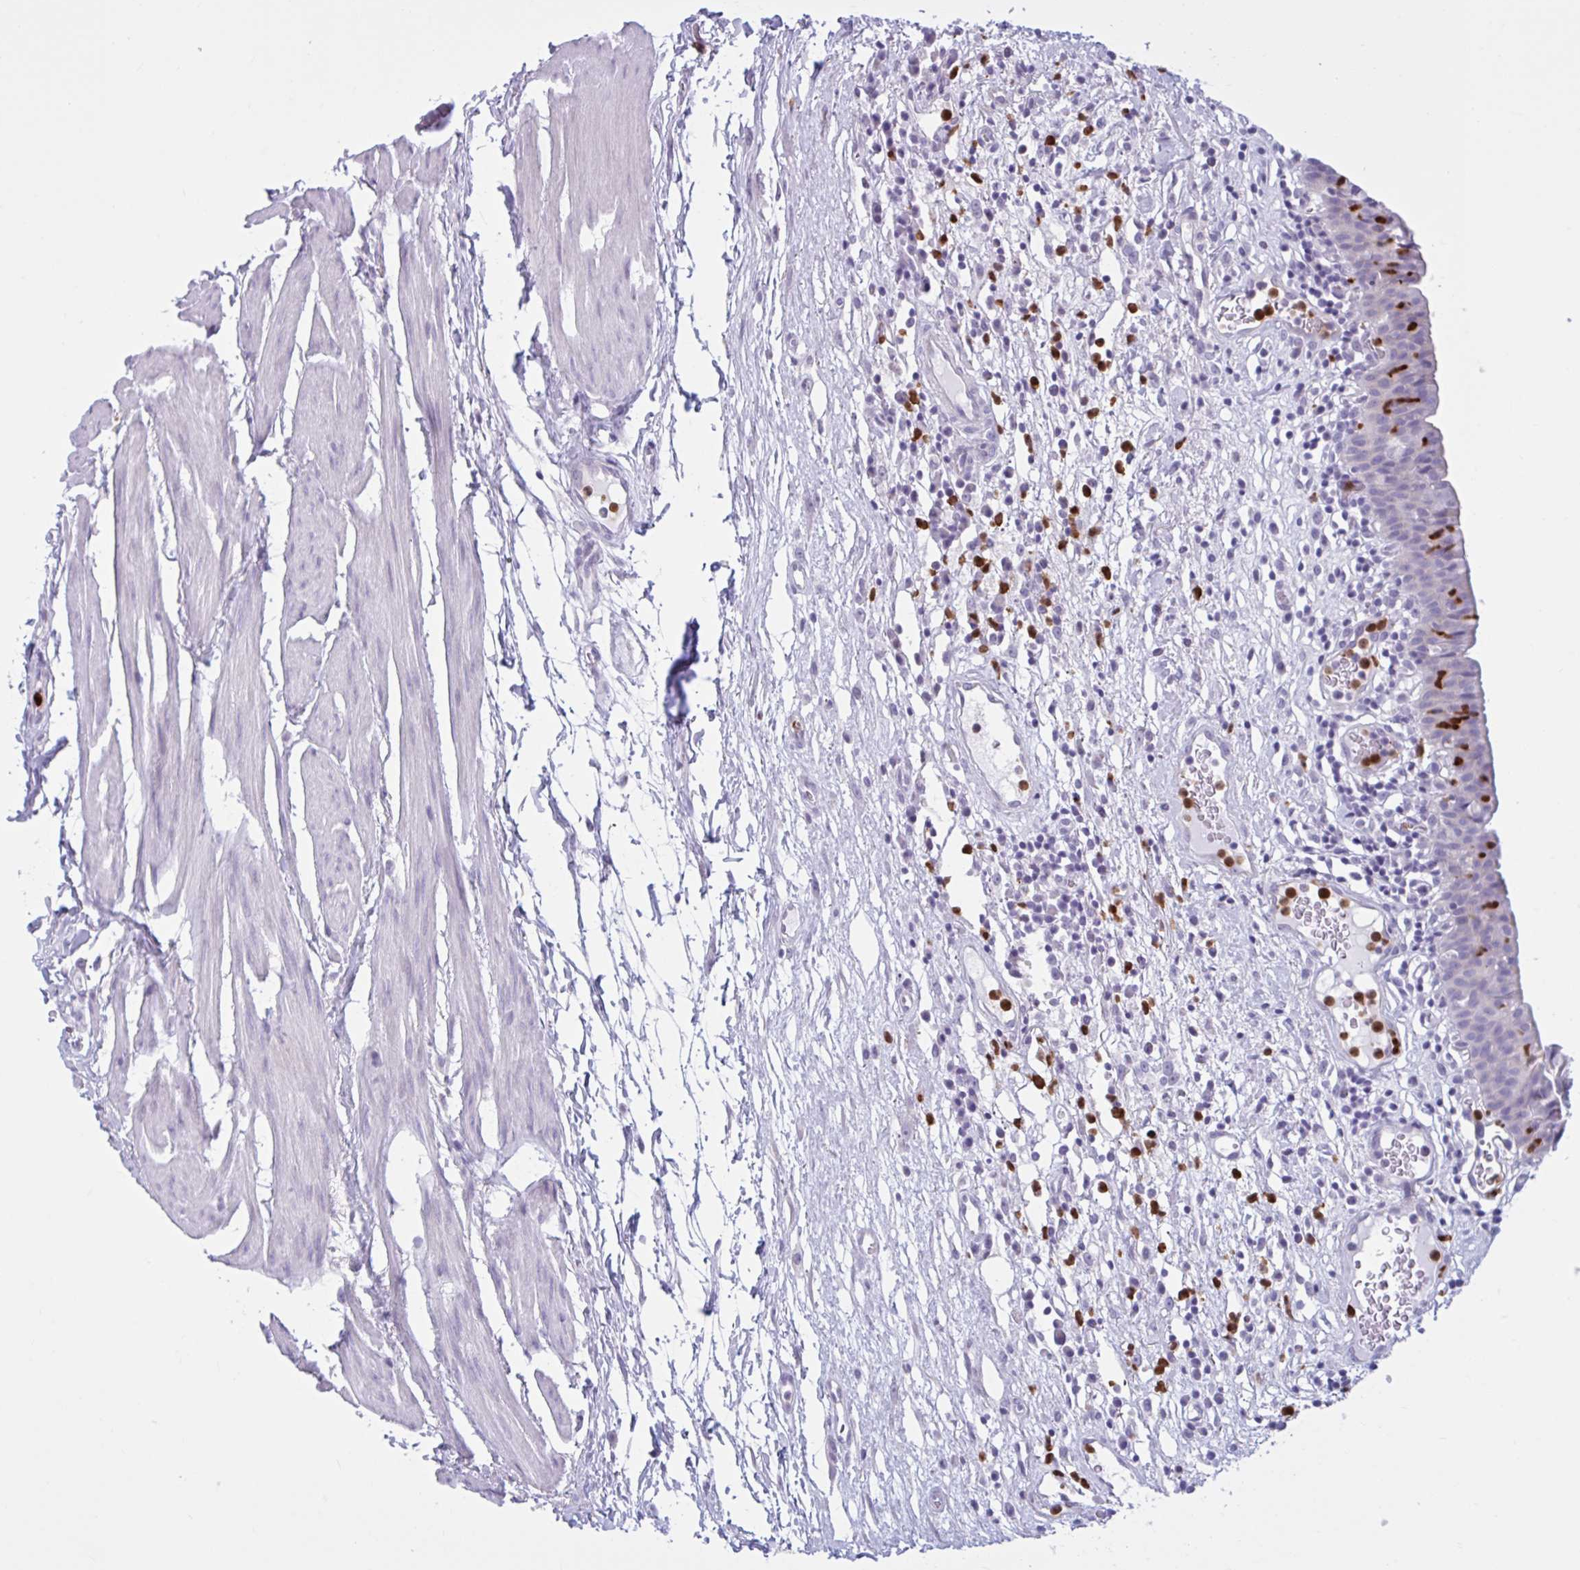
{"staining": {"intensity": "negative", "quantity": "none", "location": "none"}, "tissue": "urinary bladder", "cell_type": "Urothelial cells", "image_type": "normal", "snomed": [{"axis": "morphology", "description": "Normal tissue, NOS"}, {"axis": "morphology", "description": "Inflammation, NOS"}, {"axis": "topography", "description": "Urinary bladder"}], "caption": "There is no significant staining in urothelial cells of urinary bladder. Nuclei are stained in blue.", "gene": "CEP120", "patient": {"sex": "male", "age": 57}}